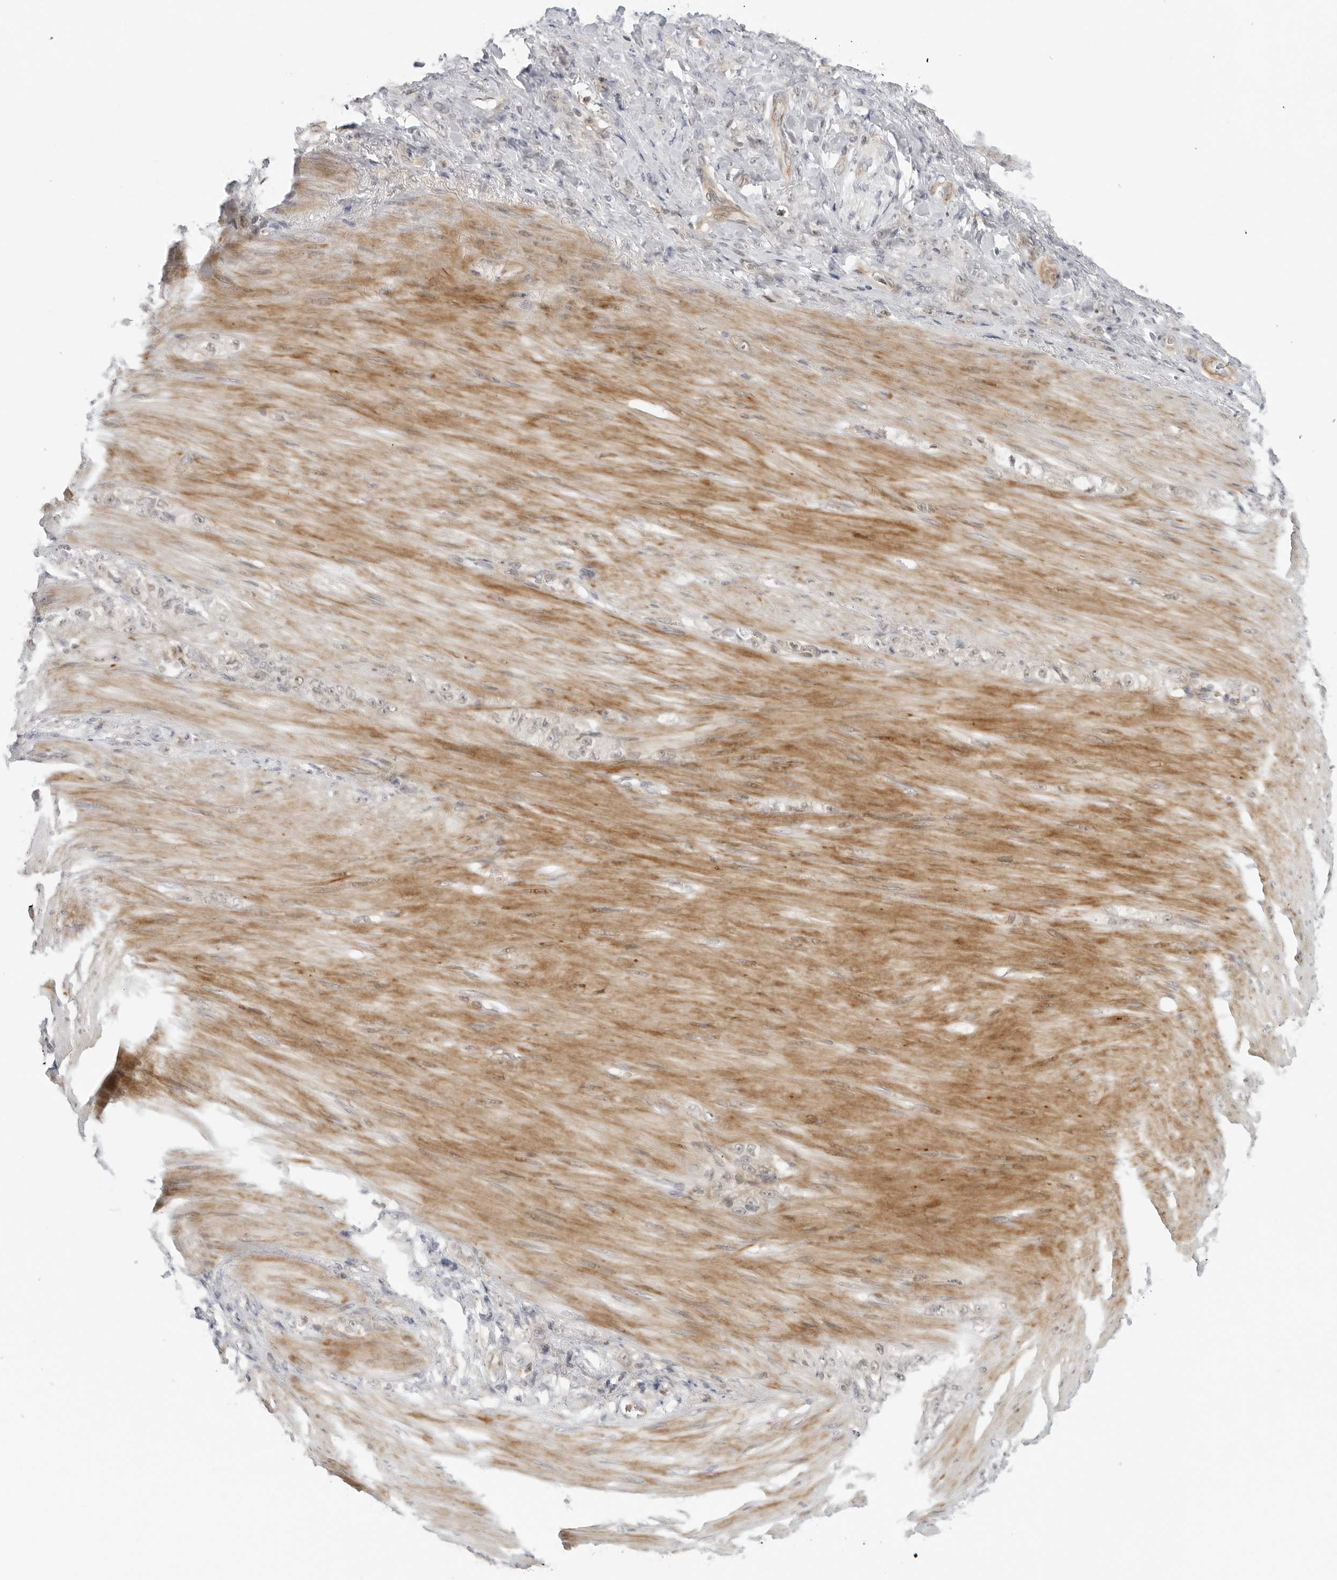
{"staining": {"intensity": "negative", "quantity": "none", "location": "none"}, "tissue": "stomach cancer", "cell_type": "Tumor cells", "image_type": "cancer", "snomed": [{"axis": "morphology", "description": "Normal tissue, NOS"}, {"axis": "morphology", "description": "Adenocarcinoma, NOS"}, {"axis": "topography", "description": "Stomach"}], "caption": "The photomicrograph reveals no significant staining in tumor cells of stomach adenocarcinoma.", "gene": "SUGCT", "patient": {"sex": "male", "age": 82}}